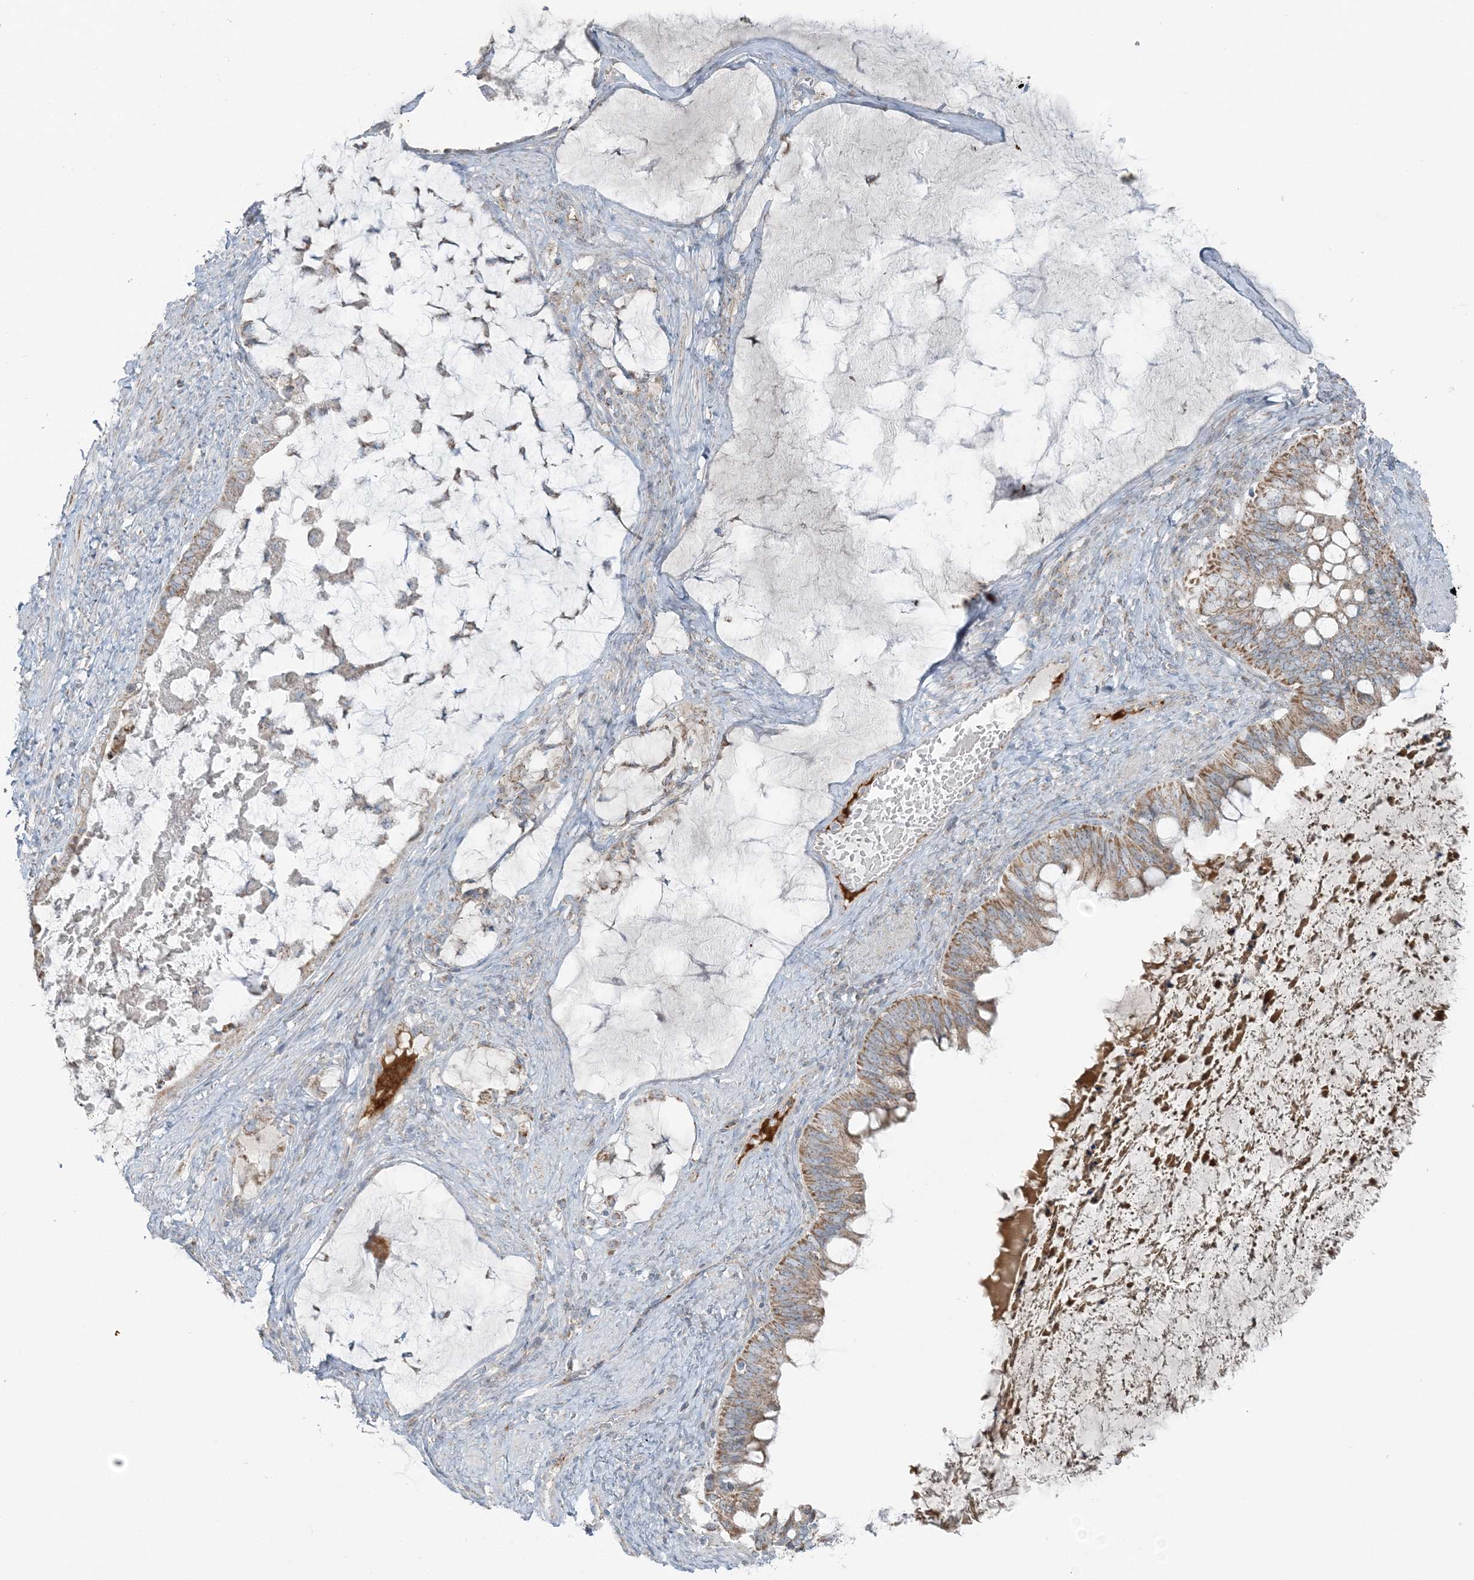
{"staining": {"intensity": "moderate", "quantity": ">75%", "location": "cytoplasmic/membranous"}, "tissue": "ovarian cancer", "cell_type": "Tumor cells", "image_type": "cancer", "snomed": [{"axis": "morphology", "description": "Cystadenocarcinoma, mucinous, NOS"}, {"axis": "topography", "description": "Ovary"}], "caption": "Brown immunohistochemical staining in ovarian cancer reveals moderate cytoplasmic/membranous expression in approximately >75% of tumor cells.", "gene": "SLC22A16", "patient": {"sex": "female", "age": 61}}